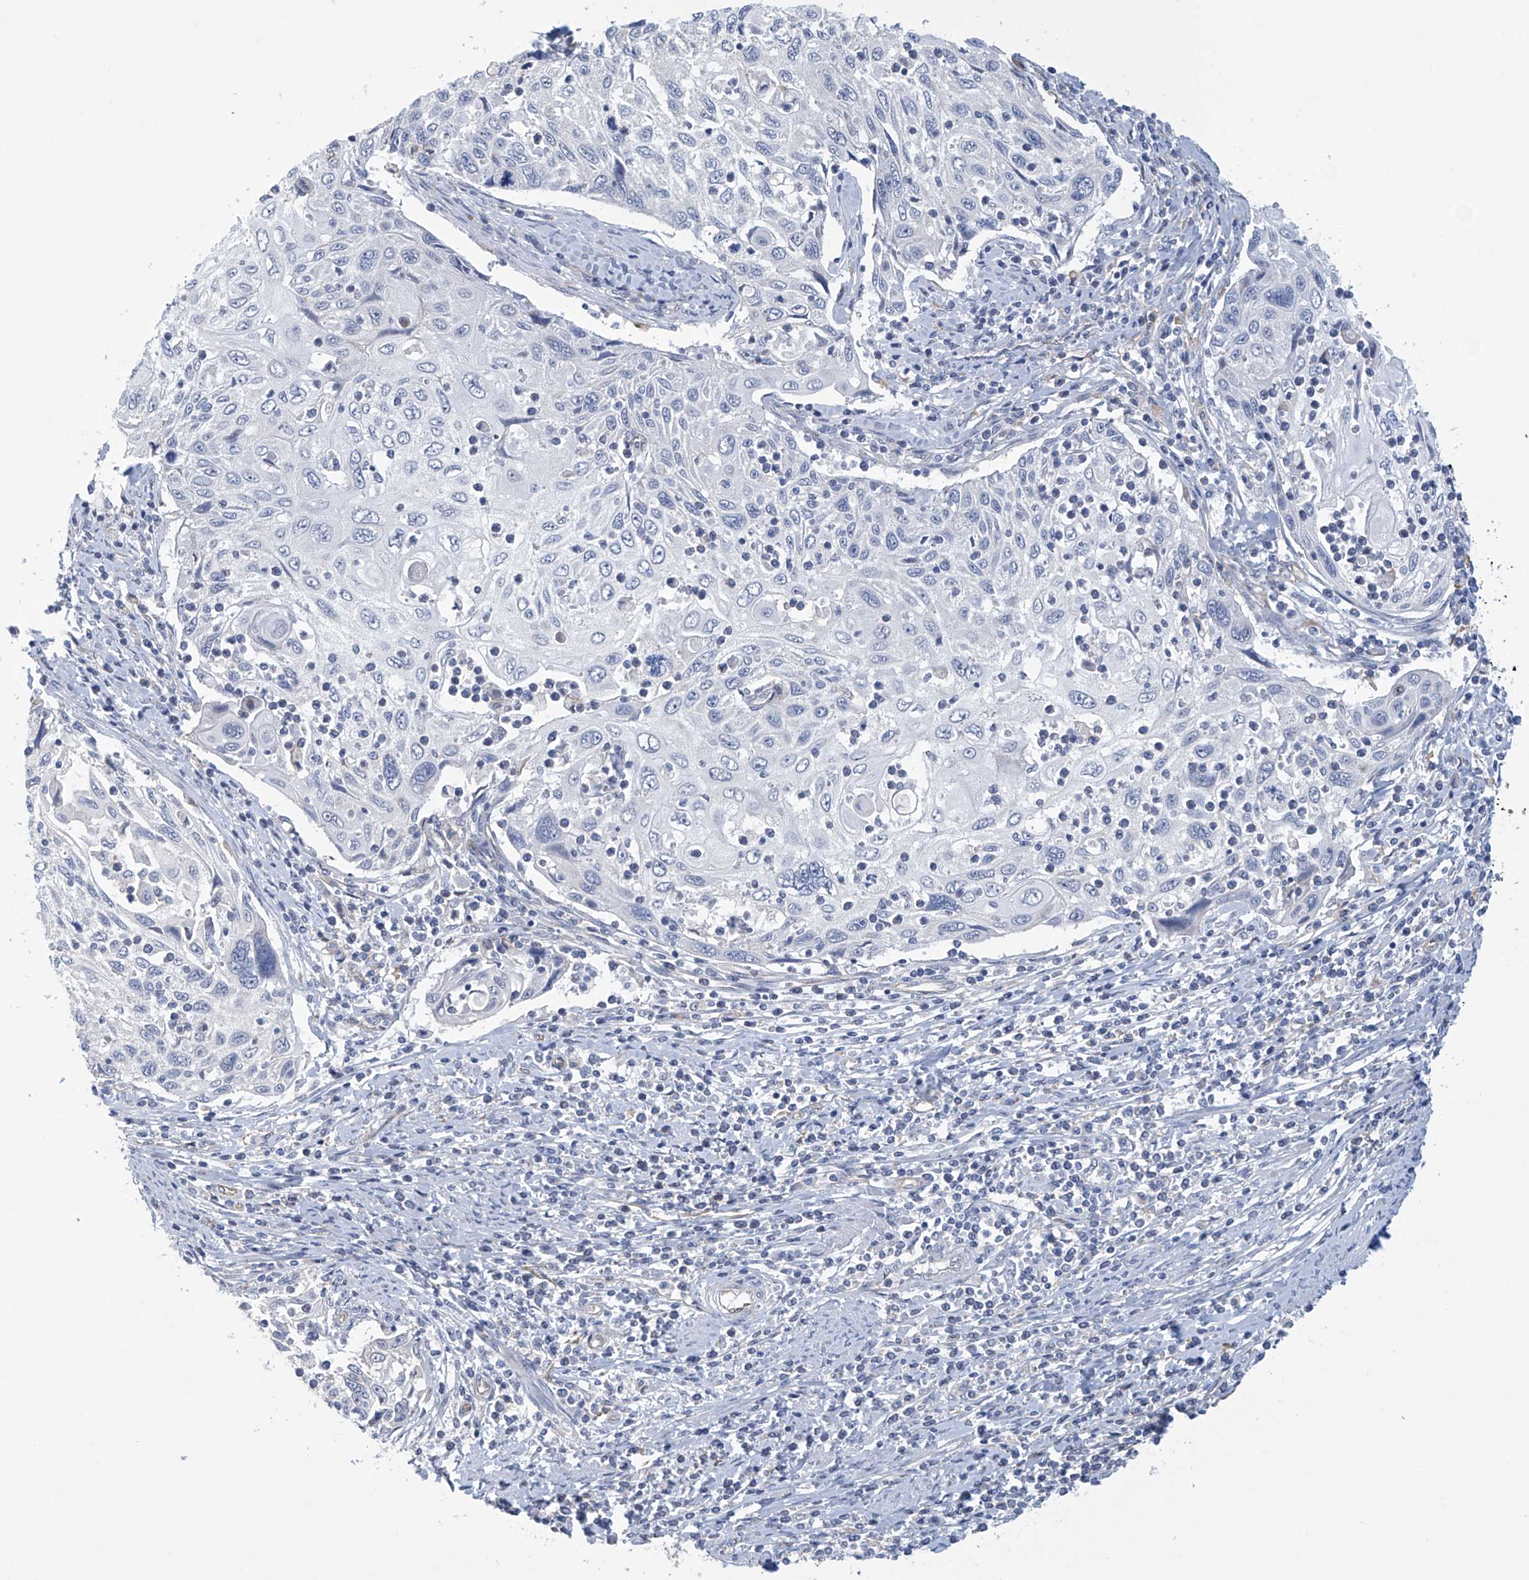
{"staining": {"intensity": "negative", "quantity": "none", "location": "none"}, "tissue": "cervical cancer", "cell_type": "Tumor cells", "image_type": "cancer", "snomed": [{"axis": "morphology", "description": "Squamous cell carcinoma, NOS"}, {"axis": "topography", "description": "Cervix"}], "caption": "High magnification brightfield microscopy of cervical squamous cell carcinoma stained with DAB (3,3'-diaminobenzidine) (brown) and counterstained with hematoxylin (blue): tumor cells show no significant expression.", "gene": "ABHD13", "patient": {"sex": "female", "age": 70}}